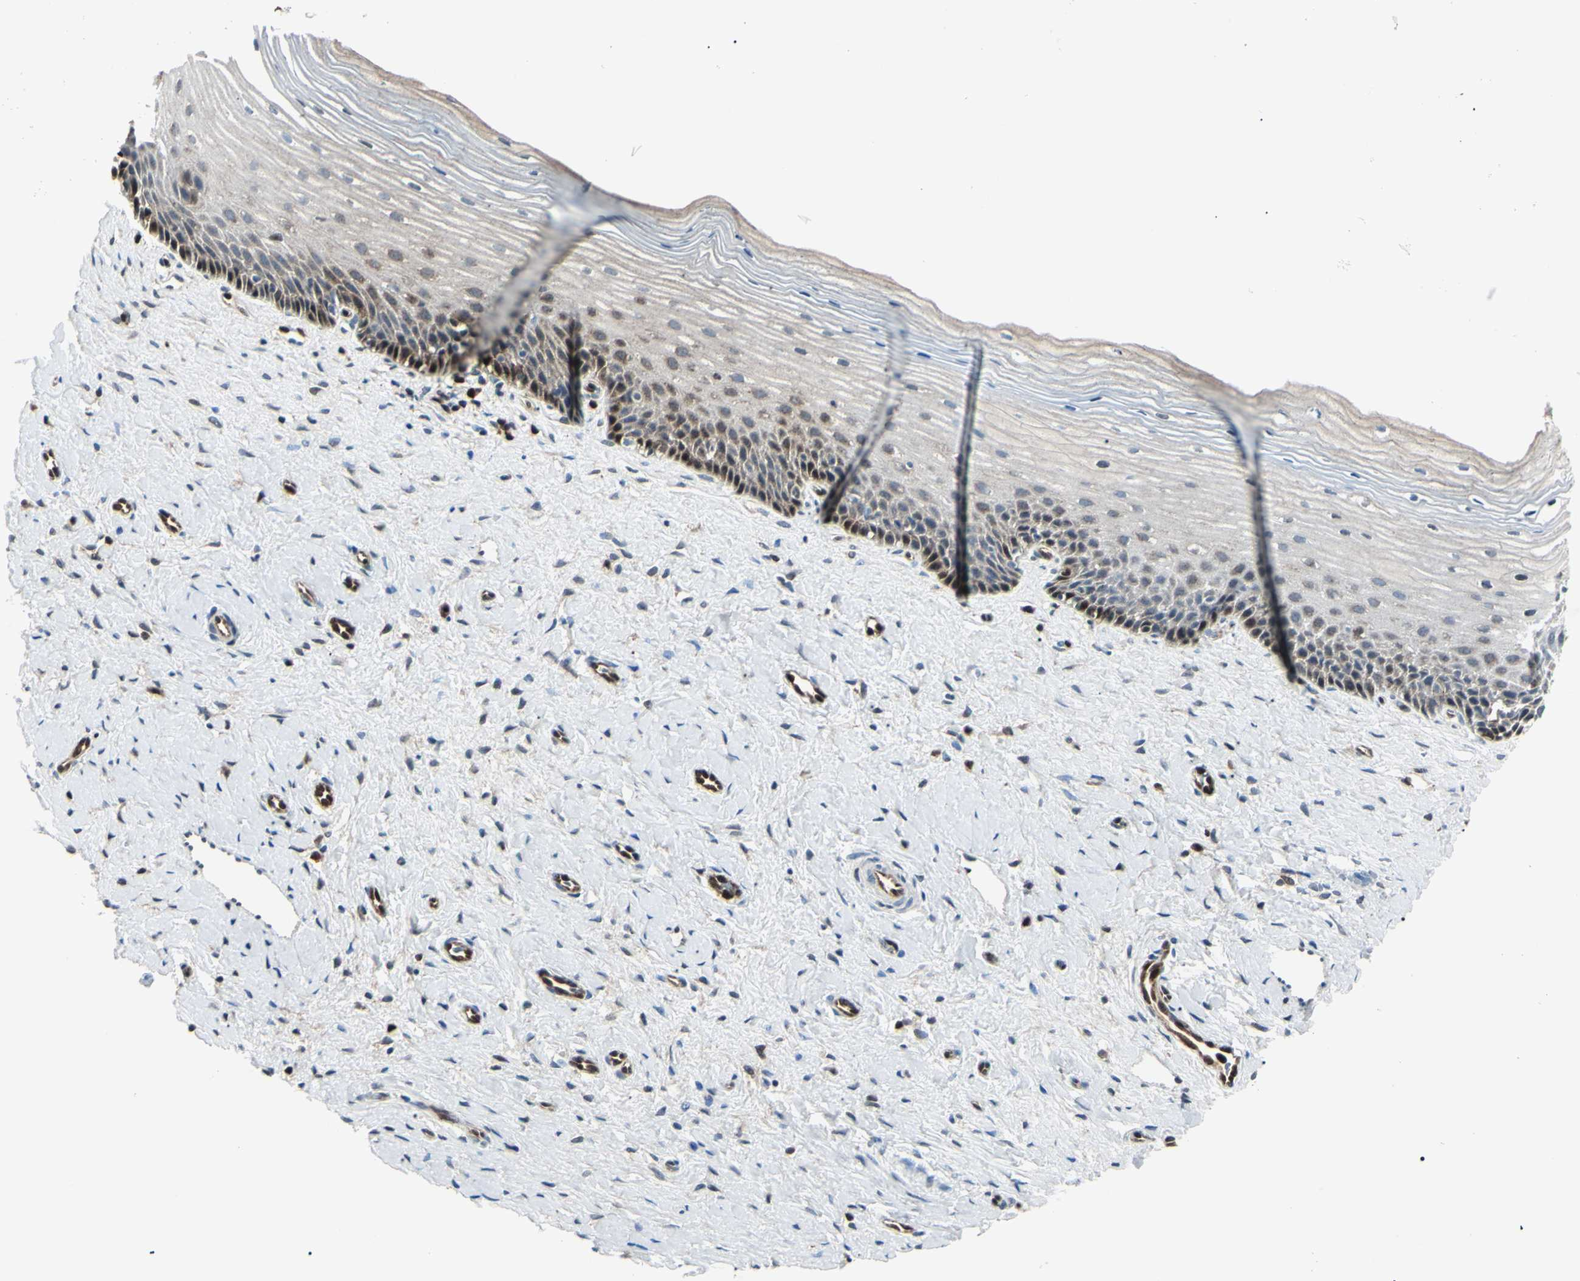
{"staining": {"intensity": "strong", "quantity": ">75%", "location": "cytoplasmic/membranous,nuclear"}, "tissue": "cervix", "cell_type": "Glandular cells", "image_type": "normal", "snomed": [{"axis": "morphology", "description": "Normal tissue, NOS"}, {"axis": "topography", "description": "Cervix"}], "caption": "Protein analysis of unremarkable cervix shows strong cytoplasmic/membranous,nuclear staining in approximately >75% of glandular cells.", "gene": "PGK1", "patient": {"sex": "female", "age": 39}}